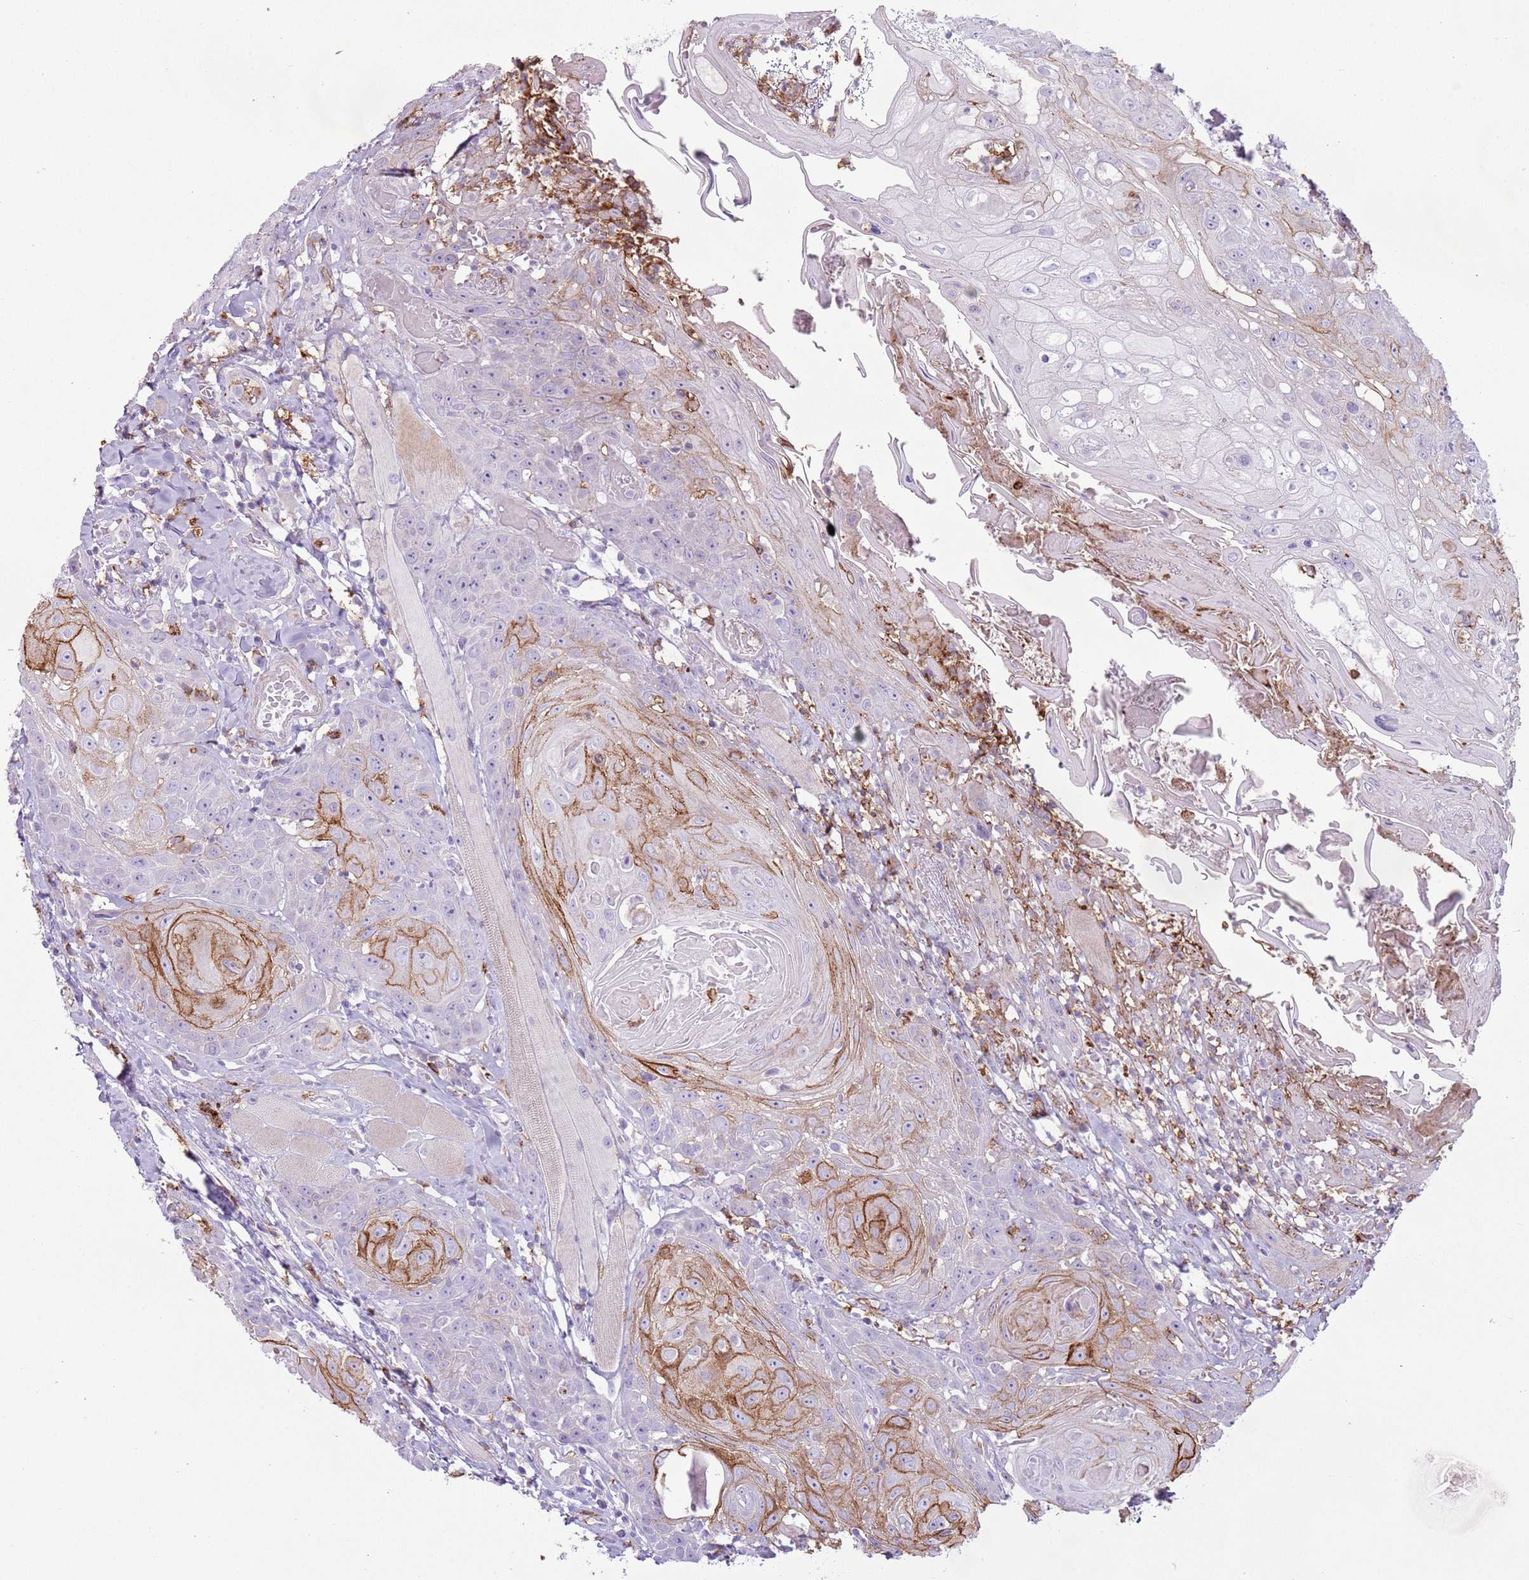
{"staining": {"intensity": "moderate", "quantity": "<25%", "location": "cytoplasmic/membranous"}, "tissue": "head and neck cancer", "cell_type": "Tumor cells", "image_type": "cancer", "snomed": [{"axis": "morphology", "description": "Squamous cell carcinoma, NOS"}, {"axis": "topography", "description": "Head-Neck"}], "caption": "Tumor cells demonstrate low levels of moderate cytoplasmic/membranous staining in approximately <25% of cells in head and neck cancer (squamous cell carcinoma).", "gene": "CD177", "patient": {"sex": "female", "age": 59}}